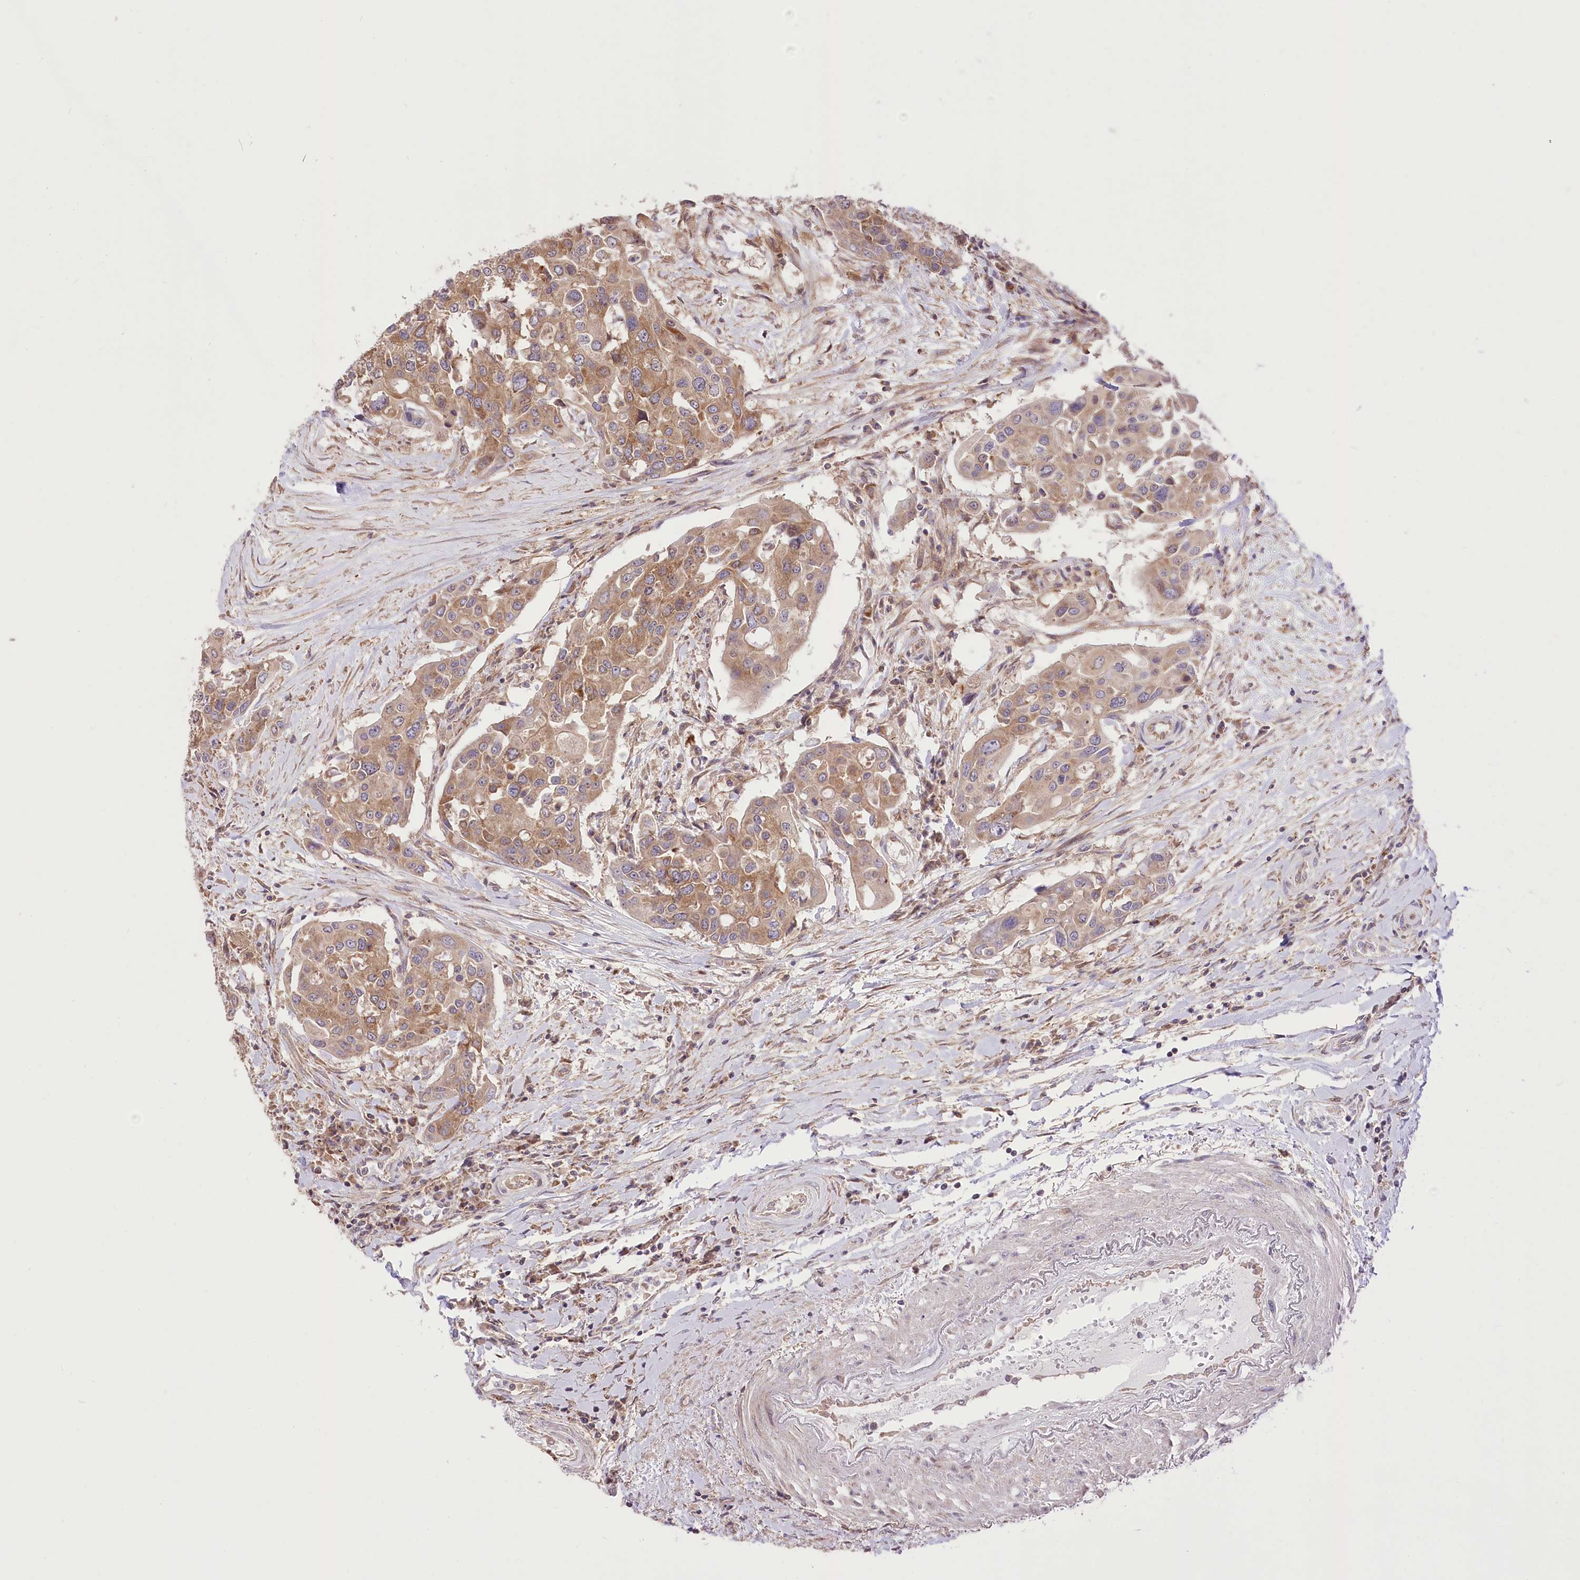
{"staining": {"intensity": "moderate", "quantity": ">75%", "location": "cytoplasmic/membranous"}, "tissue": "colorectal cancer", "cell_type": "Tumor cells", "image_type": "cancer", "snomed": [{"axis": "morphology", "description": "Adenocarcinoma, NOS"}, {"axis": "topography", "description": "Colon"}], "caption": "Moderate cytoplasmic/membranous positivity is appreciated in approximately >75% of tumor cells in colorectal adenocarcinoma.", "gene": "XYLB", "patient": {"sex": "male", "age": 77}}